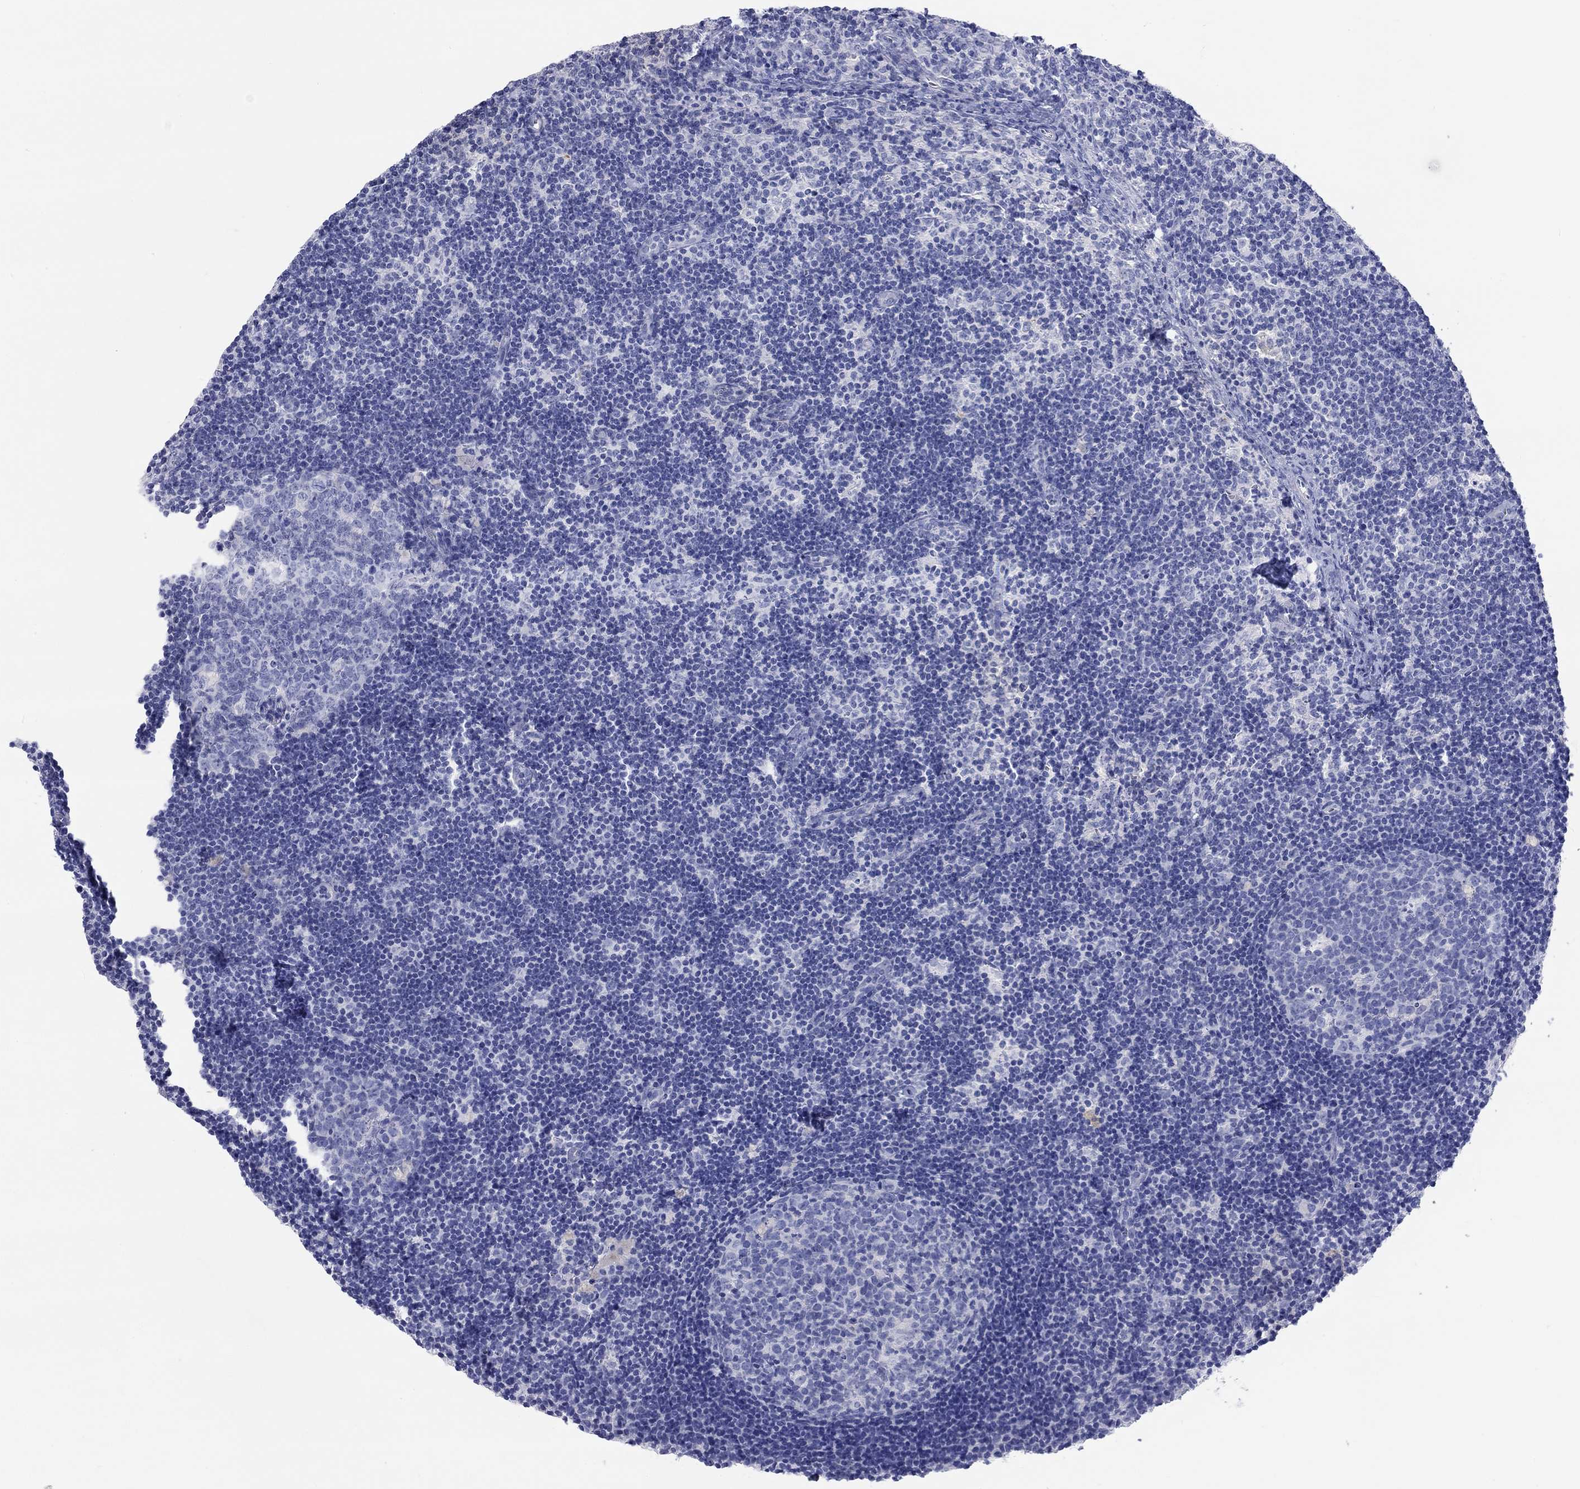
{"staining": {"intensity": "negative", "quantity": "none", "location": "none"}, "tissue": "lymph node", "cell_type": "Germinal center cells", "image_type": "normal", "snomed": [{"axis": "morphology", "description": "Normal tissue, NOS"}, {"axis": "topography", "description": "Lymph node"}], "caption": "Lymph node stained for a protein using IHC exhibits no expression germinal center cells.", "gene": "SPATA9", "patient": {"sex": "female", "age": 34}}